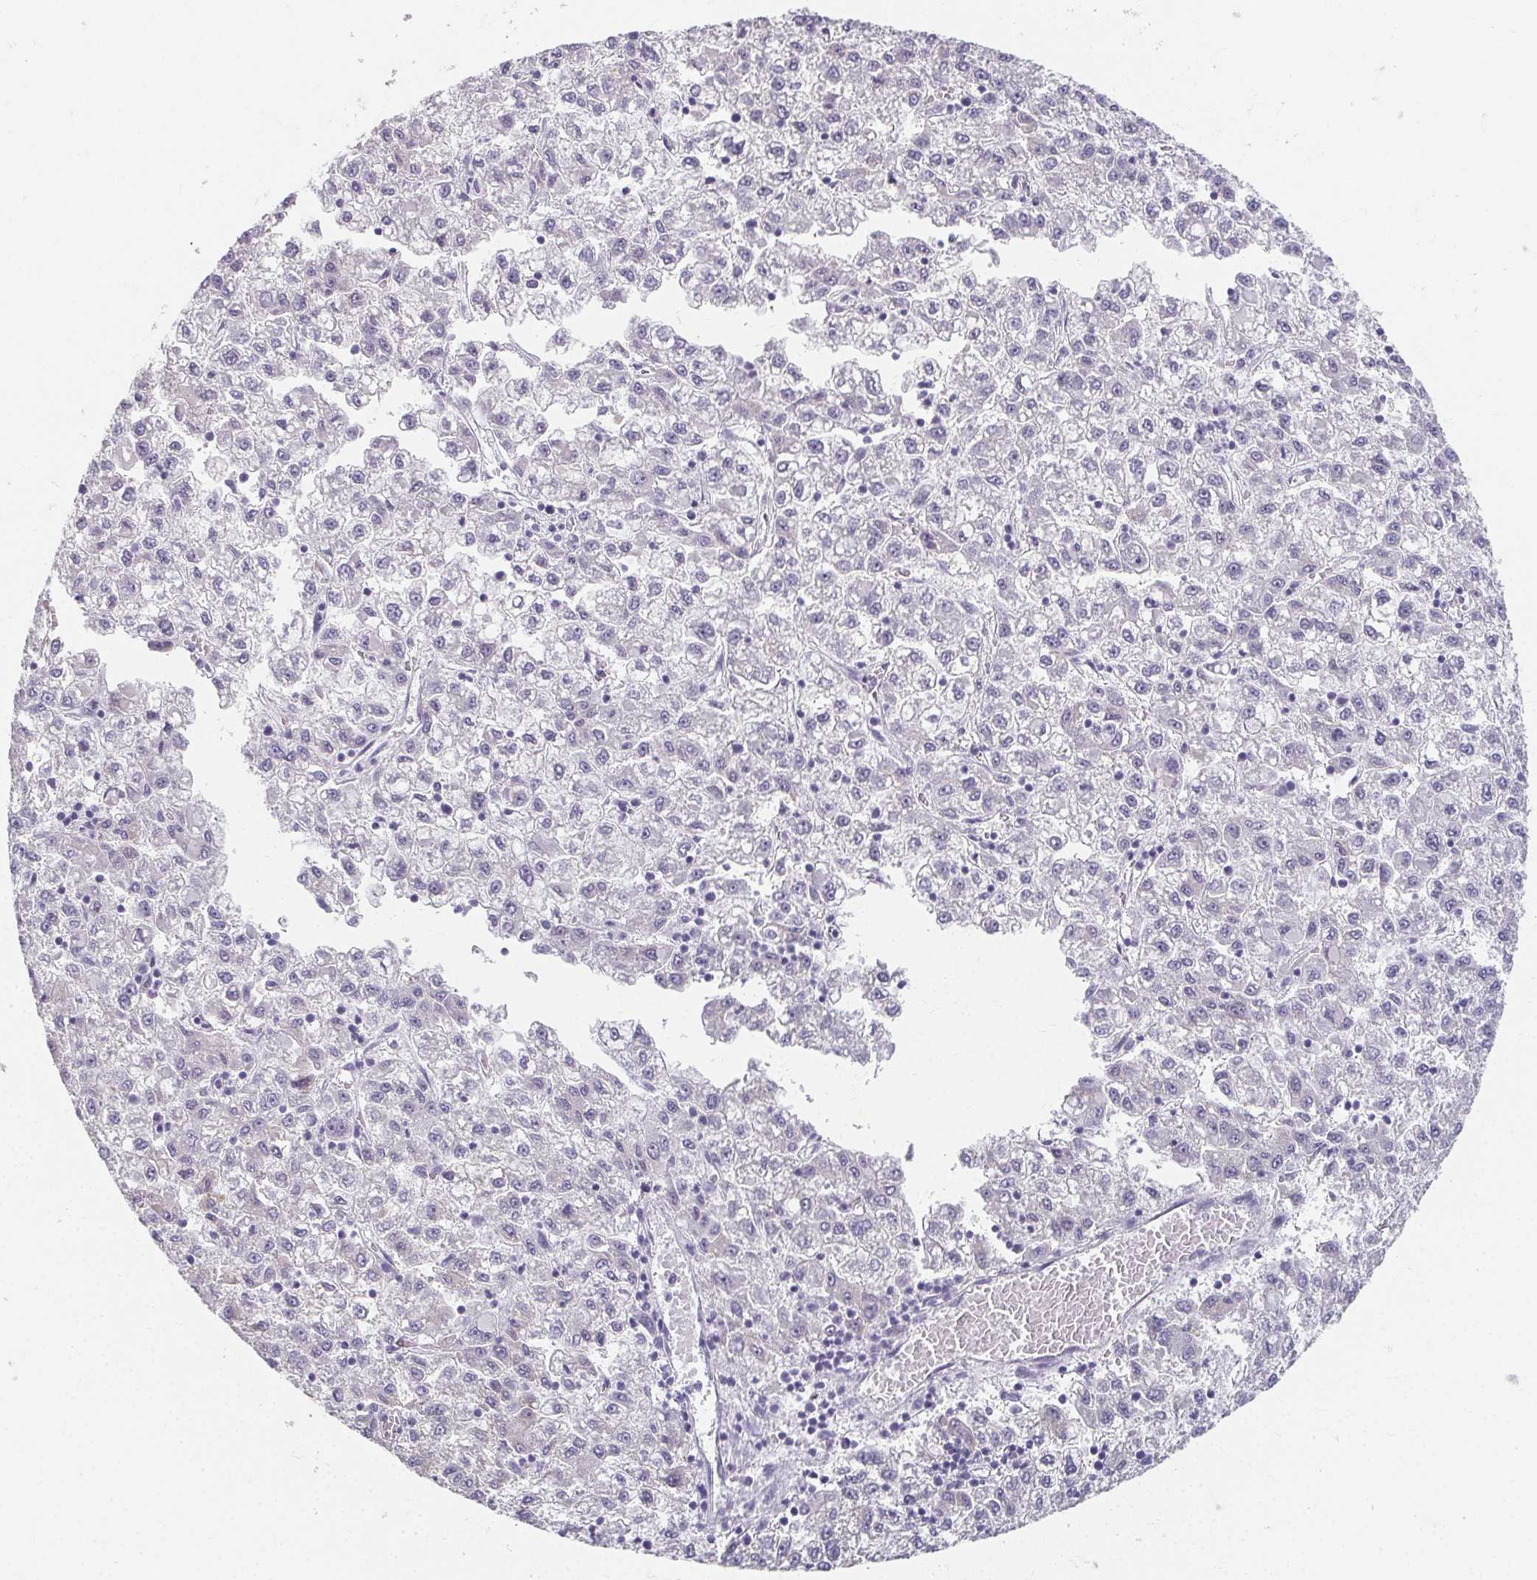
{"staining": {"intensity": "negative", "quantity": "none", "location": "none"}, "tissue": "liver cancer", "cell_type": "Tumor cells", "image_type": "cancer", "snomed": [{"axis": "morphology", "description": "Carcinoma, Hepatocellular, NOS"}, {"axis": "topography", "description": "Liver"}], "caption": "DAB immunohistochemical staining of human hepatocellular carcinoma (liver) shows no significant staining in tumor cells.", "gene": "CAMKV", "patient": {"sex": "male", "age": 40}}